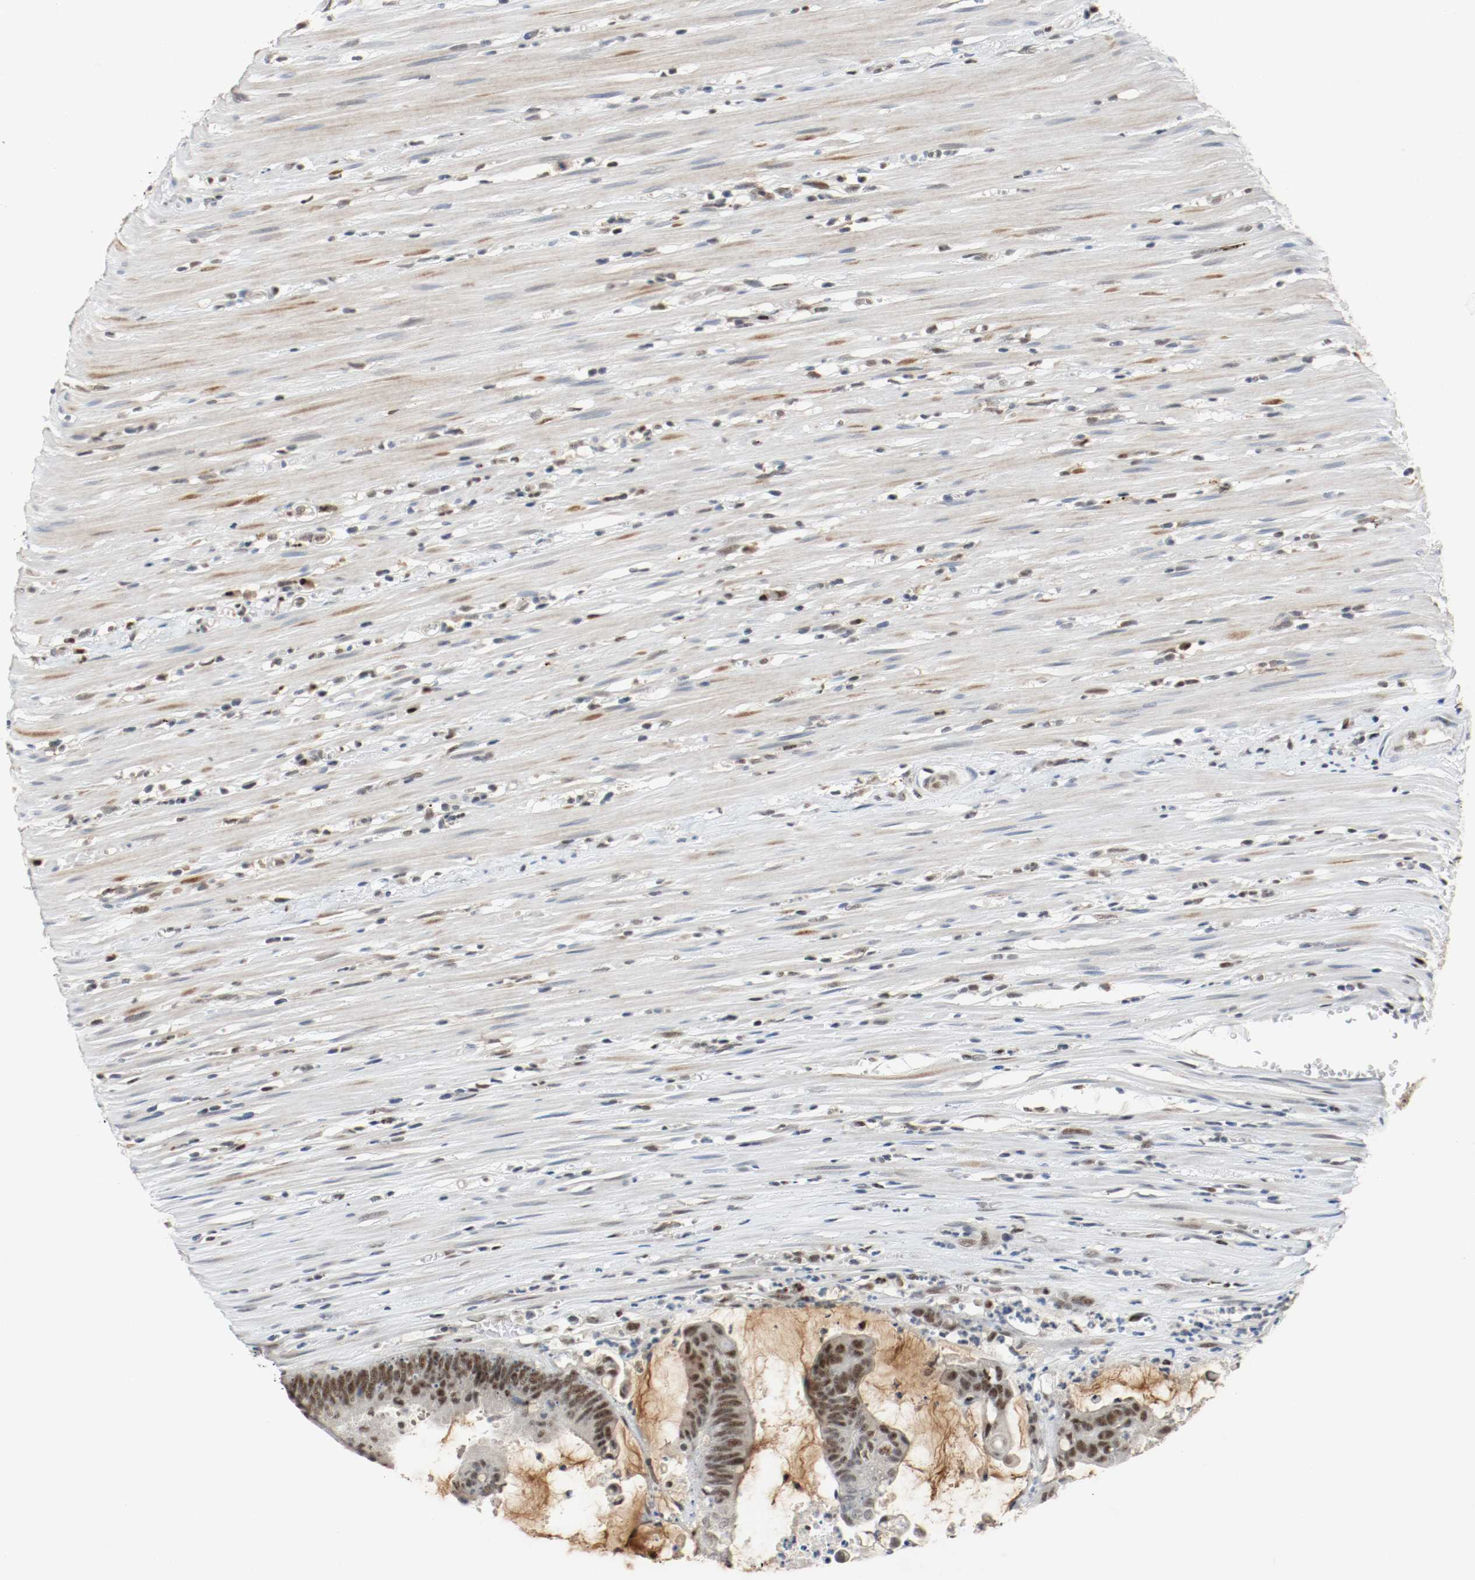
{"staining": {"intensity": "moderate", "quantity": ">75%", "location": "nuclear"}, "tissue": "colorectal cancer", "cell_type": "Tumor cells", "image_type": "cancer", "snomed": [{"axis": "morphology", "description": "Adenocarcinoma, NOS"}, {"axis": "topography", "description": "Rectum"}], "caption": "Protein expression analysis of colorectal cancer (adenocarcinoma) shows moderate nuclear expression in about >75% of tumor cells.", "gene": "ASH1L", "patient": {"sex": "female", "age": 66}}